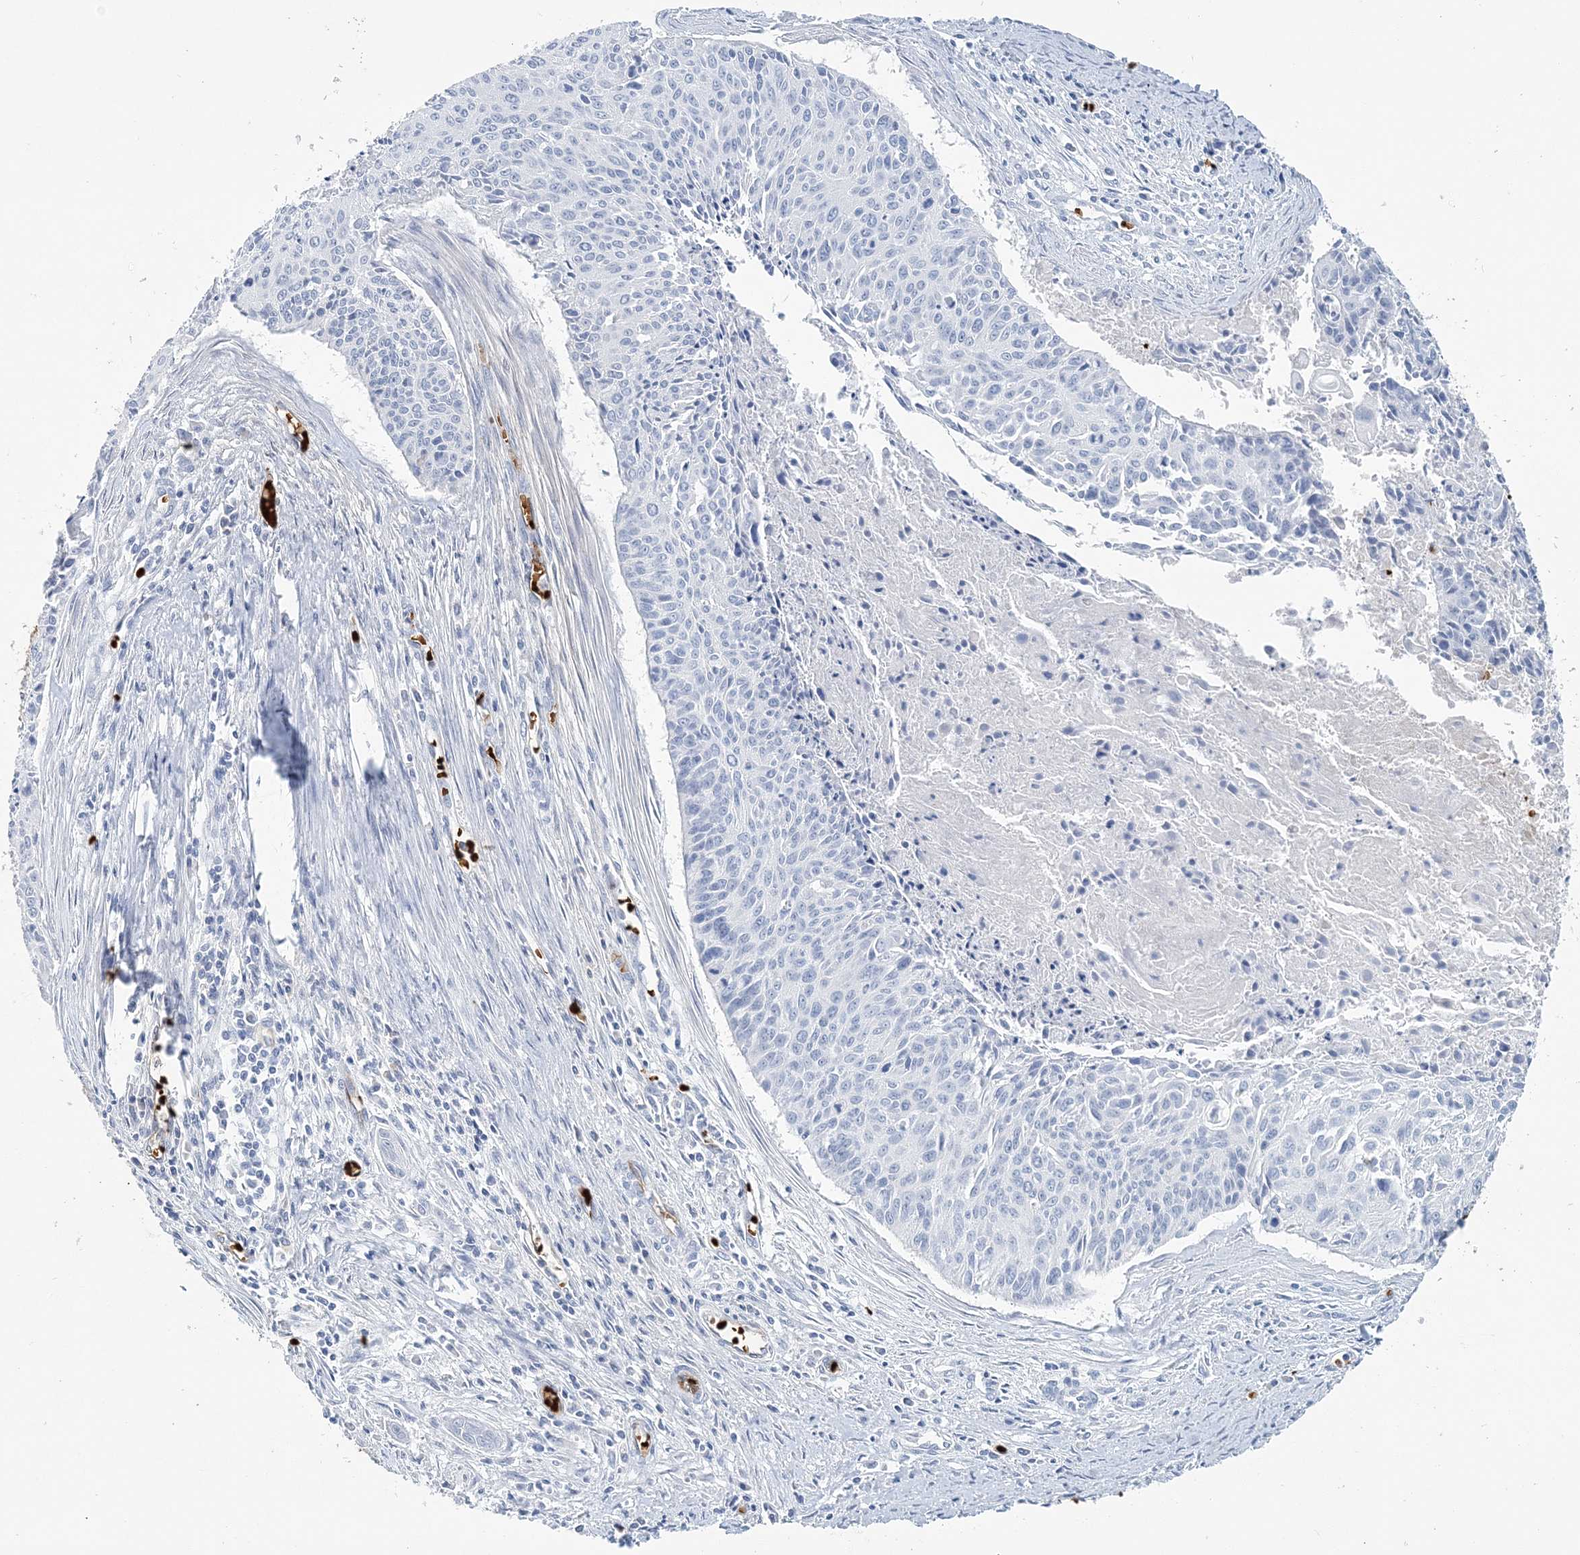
{"staining": {"intensity": "negative", "quantity": "none", "location": "none"}, "tissue": "cervical cancer", "cell_type": "Tumor cells", "image_type": "cancer", "snomed": [{"axis": "morphology", "description": "Squamous cell carcinoma, NOS"}, {"axis": "topography", "description": "Cervix"}], "caption": "Immunohistochemical staining of cervical squamous cell carcinoma shows no significant expression in tumor cells.", "gene": "HBD", "patient": {"sex": "female", "age": 55}}